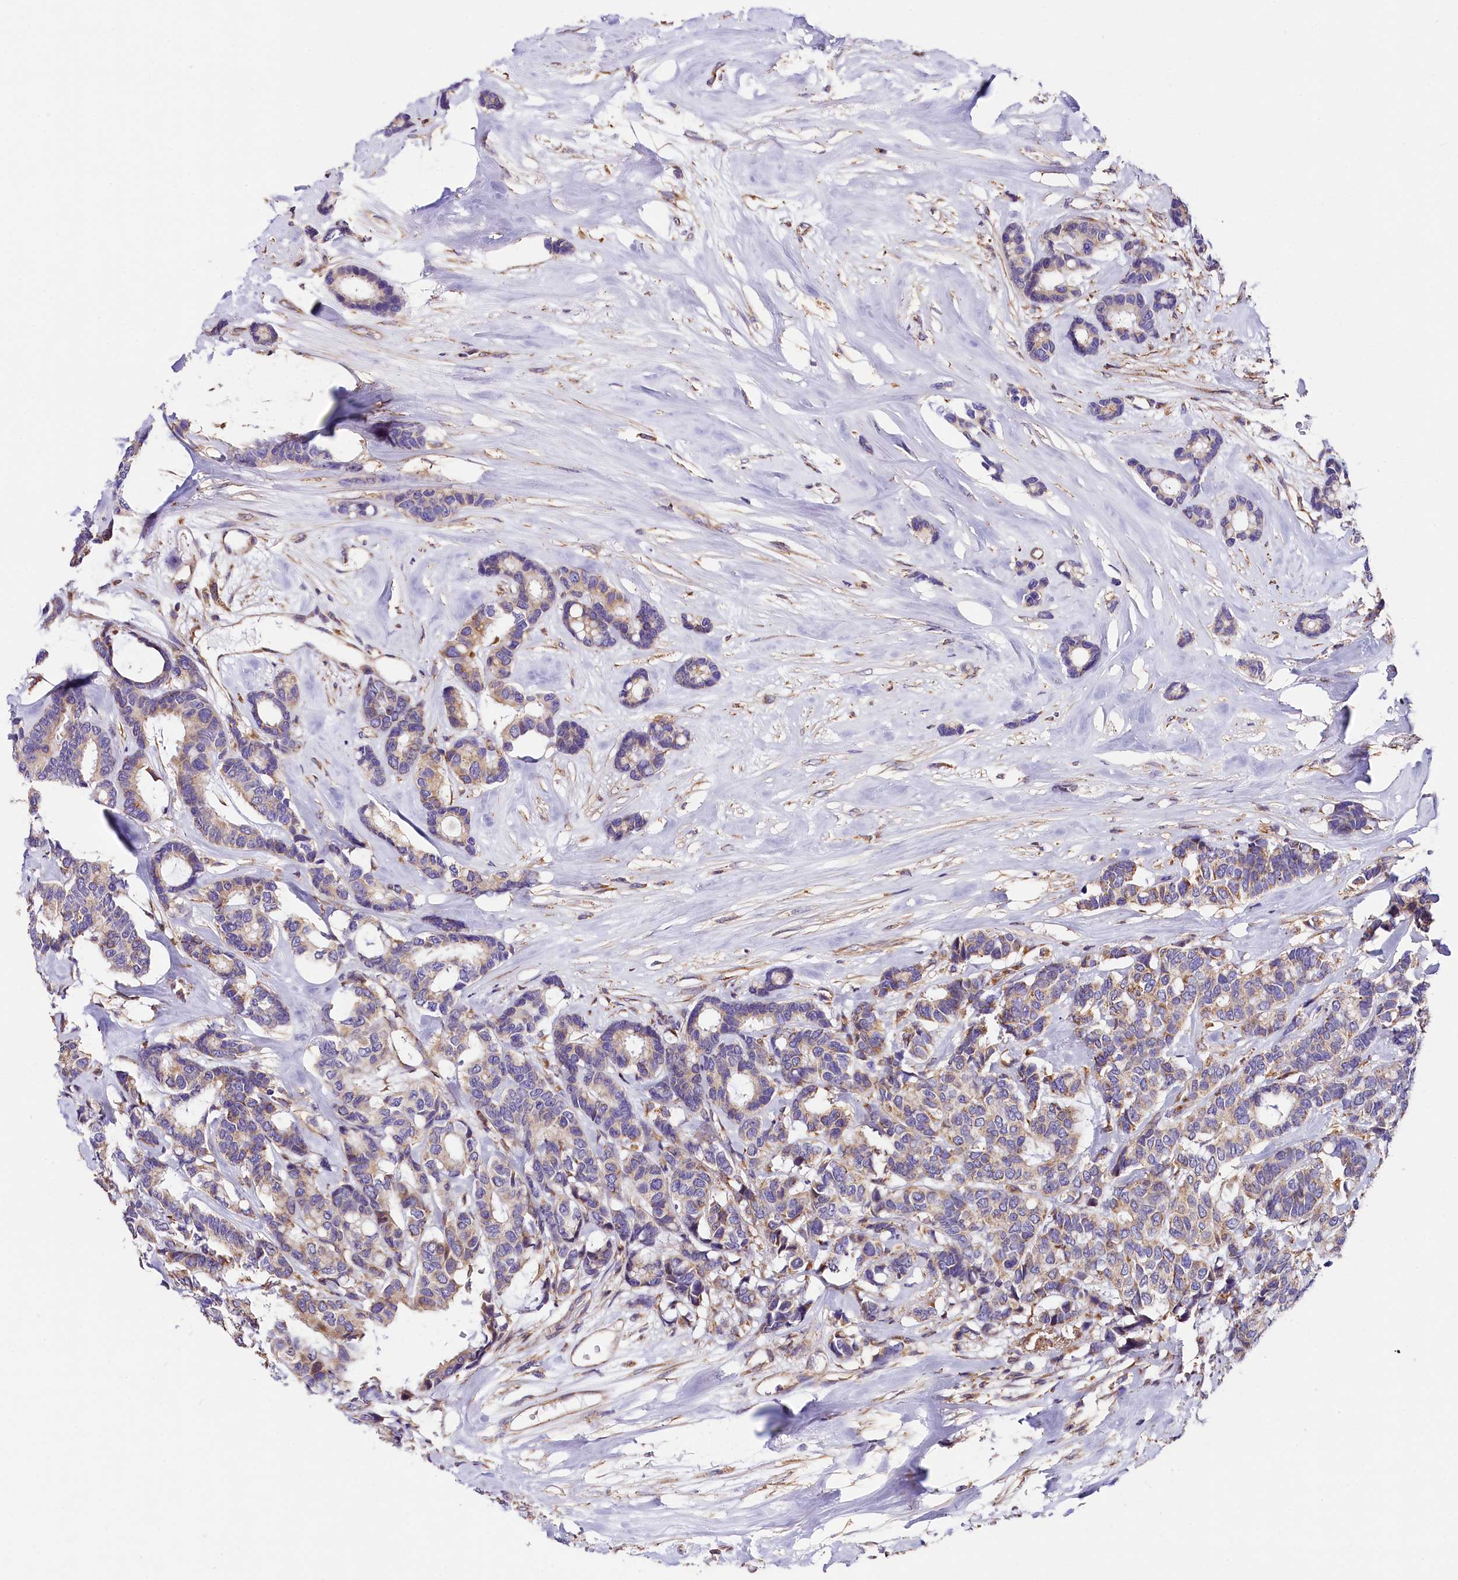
{"staining": {"intensity": "weak", "quantity": "<25%", "location": "cytoplasmic/membranous"}, "tissue": "breast cancer", "cell_type": "Tumor cells", "image_type": "cancer", "snomed": [{"axis": "morphology", "description": "Duct carcinoma"}, {"axis": "topography", "description": "Breast"}], "caption": "Immunohistochemistry (IHC) photomicrograph of intraductal carcinoma (breast) stained for a protein (brown), which shows no staining in tumor cells.", "gene": "ACAA2", "patient": {"sex": "female", "age": 87}}